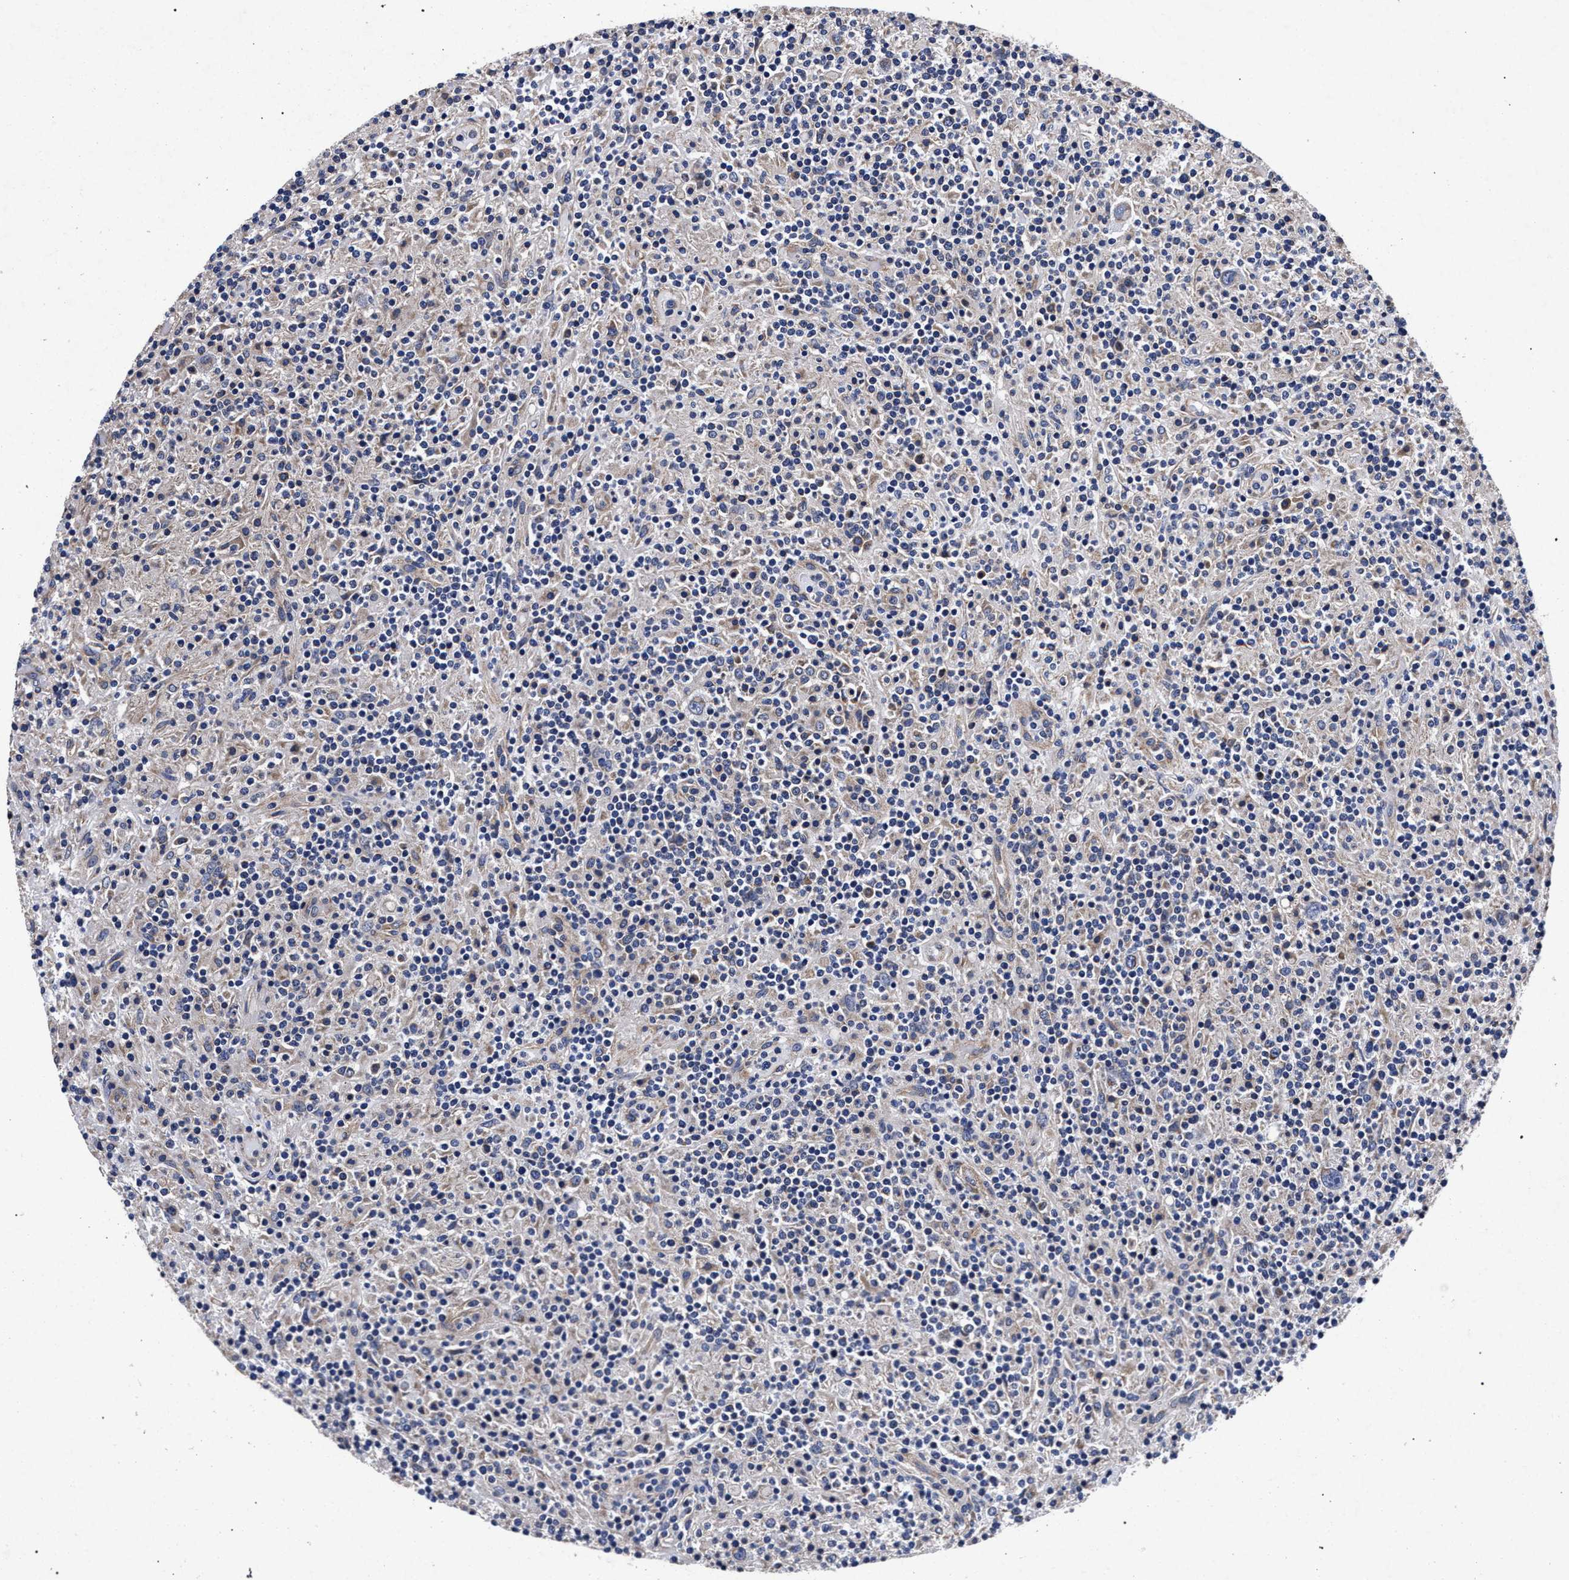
{"staining": {"intensity": "weak", "quantity": "<25%", "location": "cytoplasmic/membranous"}, "tissue": "lymphoma", "cell_type": "Tumor cells", "image_type": "cancer", "snomed": [{"axis": "morphology", "description": "Hodgkin's disease, NOS"}, {"axis": "topography", "description": "Lymph node"}], "caption": "IHC image of neoplastic tissue: human lymphoma stained with DAB (3,3'-diaminobenzidine) displays no significant protein positivity in tumor cells. The staining was performed using DAB to visualize the protein expression in brown, while the nuclei were stained in blue with hematoxylin (Magnification: 20x).", "gene": "CFAP95", "patient": {"sex": "male", "age": 70}}